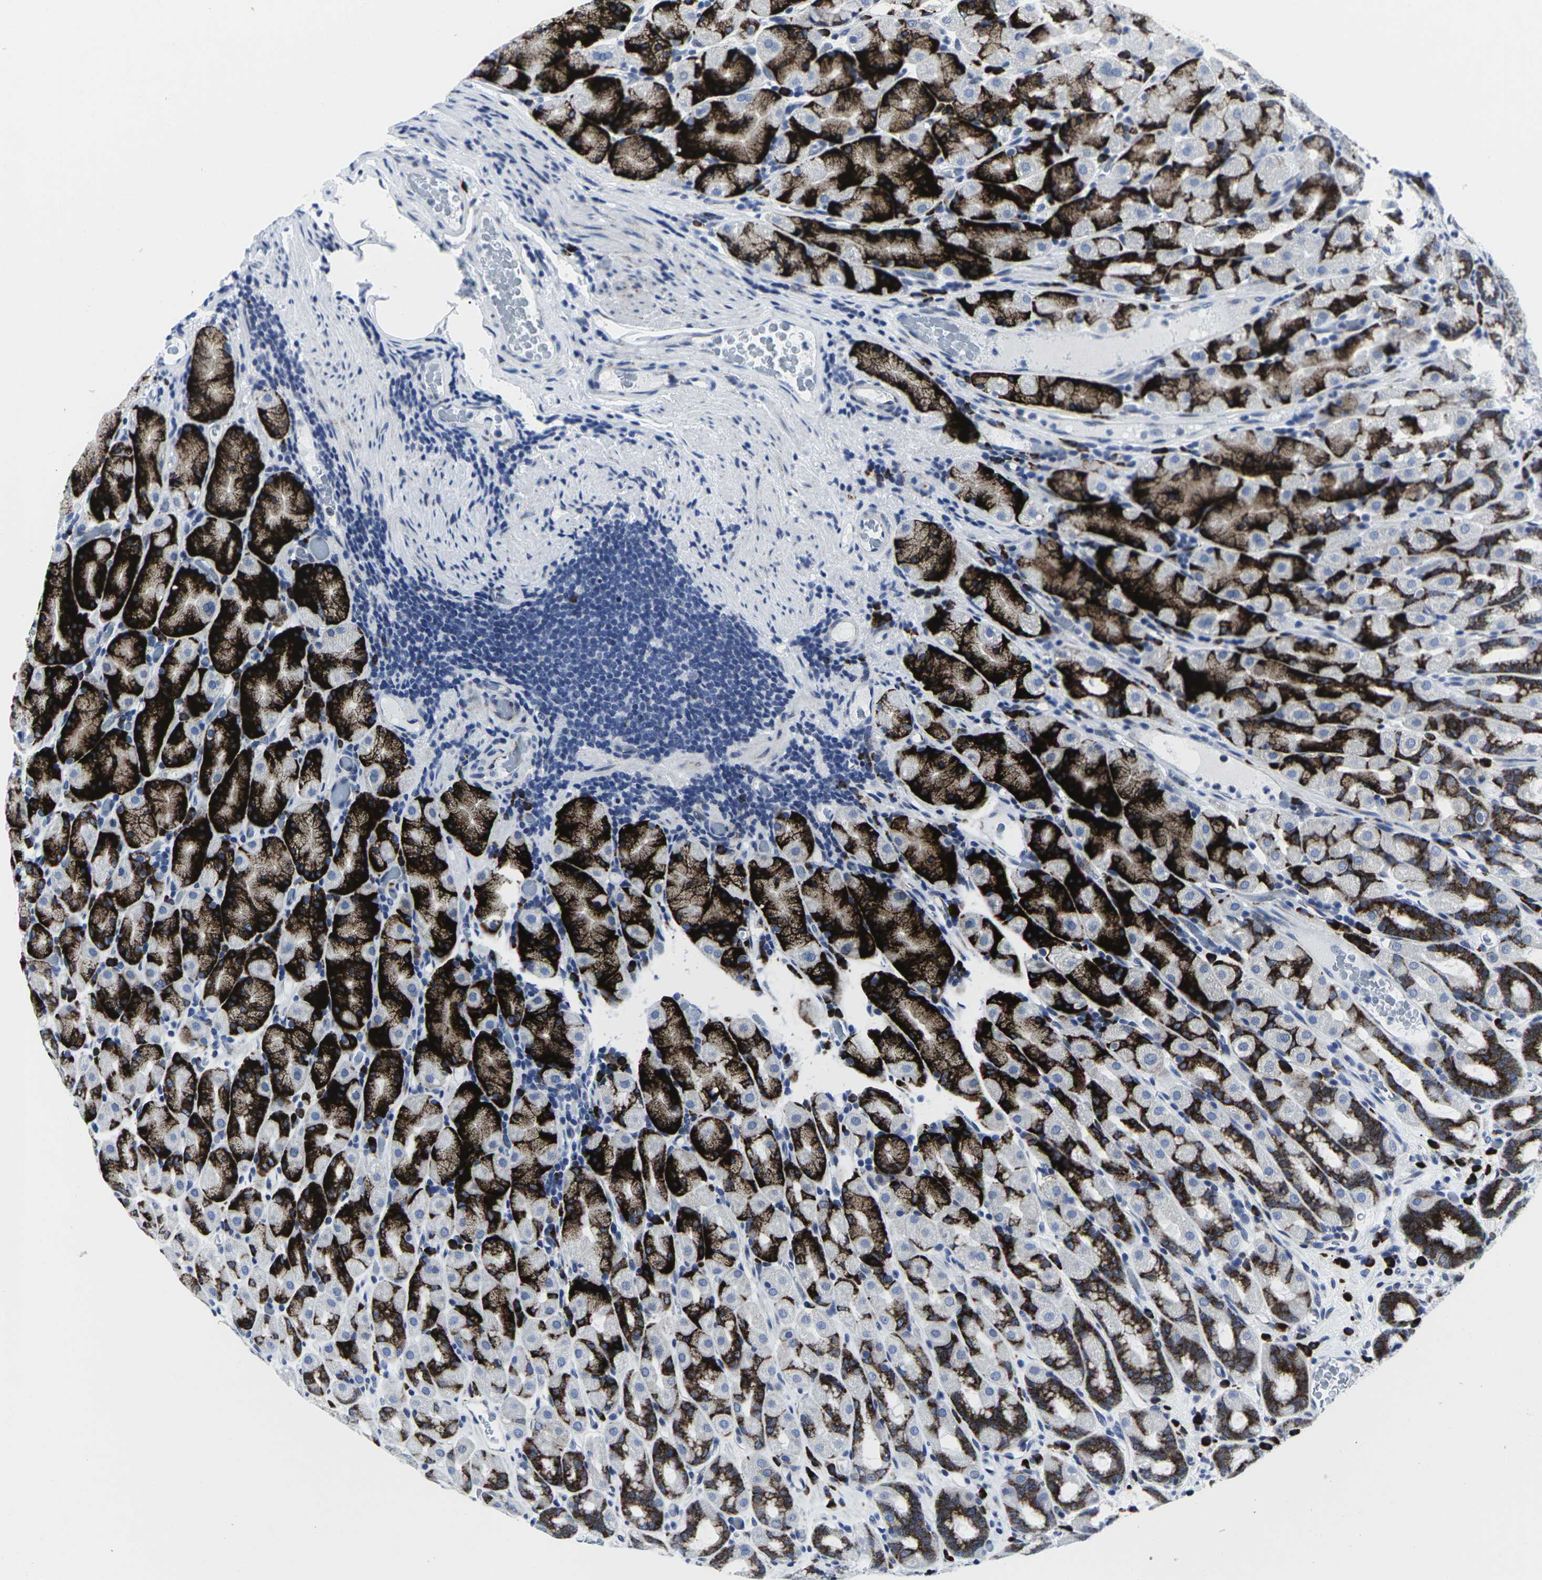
{"staining": {"intensity": "strong", "quantity": "25%-75%", "location": "cytoplasmic/membranous"}, "tissue": "stomach", "cell_type": "Glandular cells", "image_type": "normal", "snomed": [{"axis": "morphology", "description": "Normal tissue, NOS"}, {"axis": "topography", "description": "Stomach, upper"}], "caption": "Immunohistochemical staining of normal stomach shows strong cytoplasmic/membranous protein positivity in approximately 25%-75% of glandular cells. (DAB = brown stain, brightfield microscopy at high magnification).", "gene": "RPN1", "patient": {"sex": "male", "age": 68}}